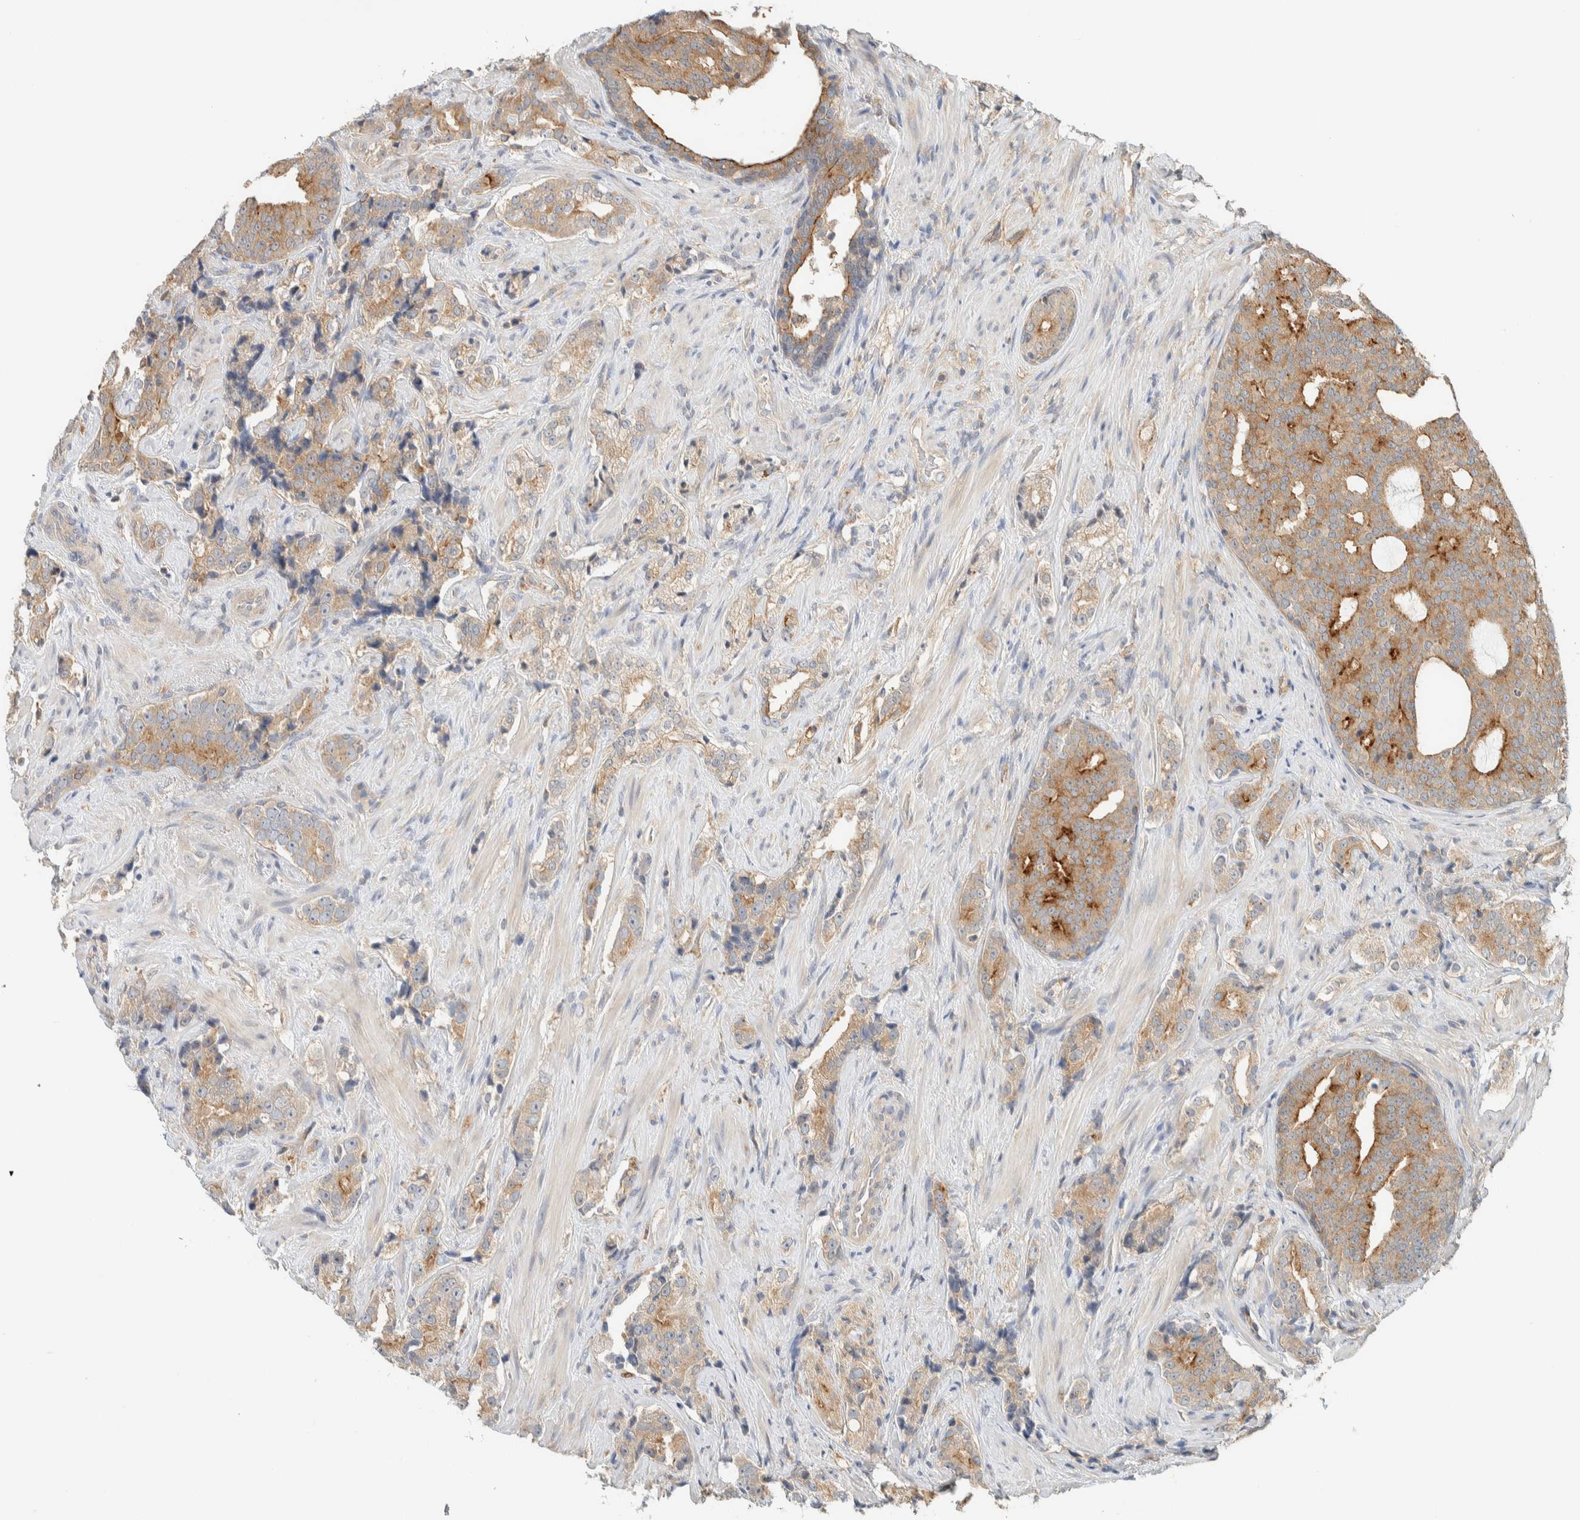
{"staining": {"intensity": "moderate", "quantity": ">75%", "location": "cytoplasmic/membranous"}, "tissue": "prostate cancer", "cell_type": "Tumor cells", "image_type": "cancer", "snomed": [{"axis": "morphology", "description": "Adenocarcinoma, High grade"}, {"axis": "topography", "description": "Prostate"}], "caption": "Brown immunohistochemical staining in prostate cancer exhibits moderate cytoplasmic/membranous positivity in about >75% of tumor cells.", "gene": "RAB11FIP1", "patient": {"sex": "male", "age": 71}}